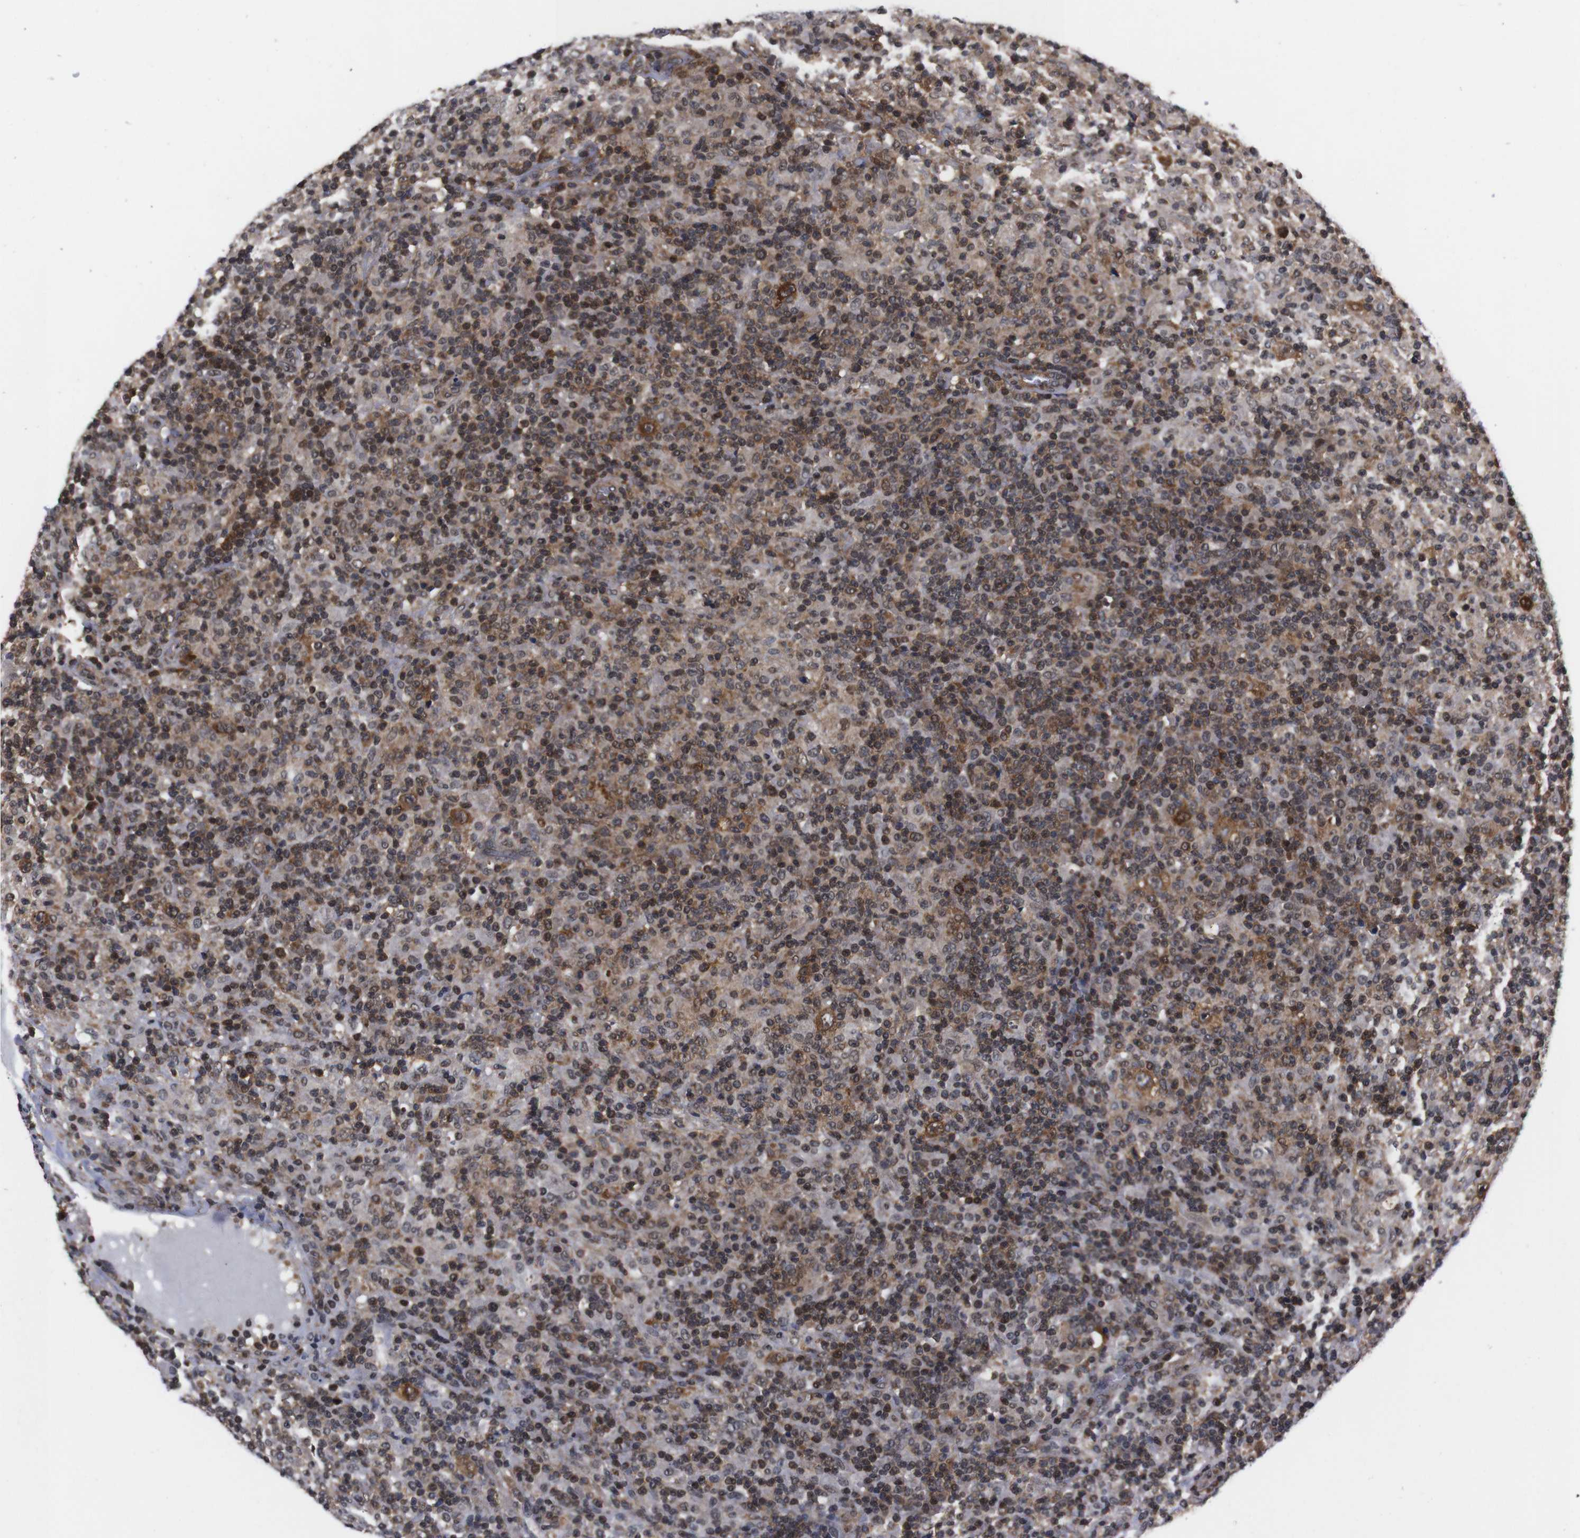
{"staining": {"intensity": "moderate", "quantity": ">75%", "location": "cytoplasmic/membranous"}, "tissue": "lymphoma", "cell_type": "Tumor cells", "image_type": "cancer", "snomed": [{"axis": "morphology", "description": "Hodgkin's disease, NOS"}, {"axis": "topography", "description": "Lymph node"}], "caption": "The immunohistochemical stain shows moderate cytoplasmic/membranous staining in tumor cells of lymphoma tissue. The staining is performed using DAB (3,3'-diaminobenzidine) brown chromogen to label protein expression. The nuclei are counter-stained blue using hematoxylin.", "gene": "UBQLN2", "patient": {"sex": "male", "age": 70}}